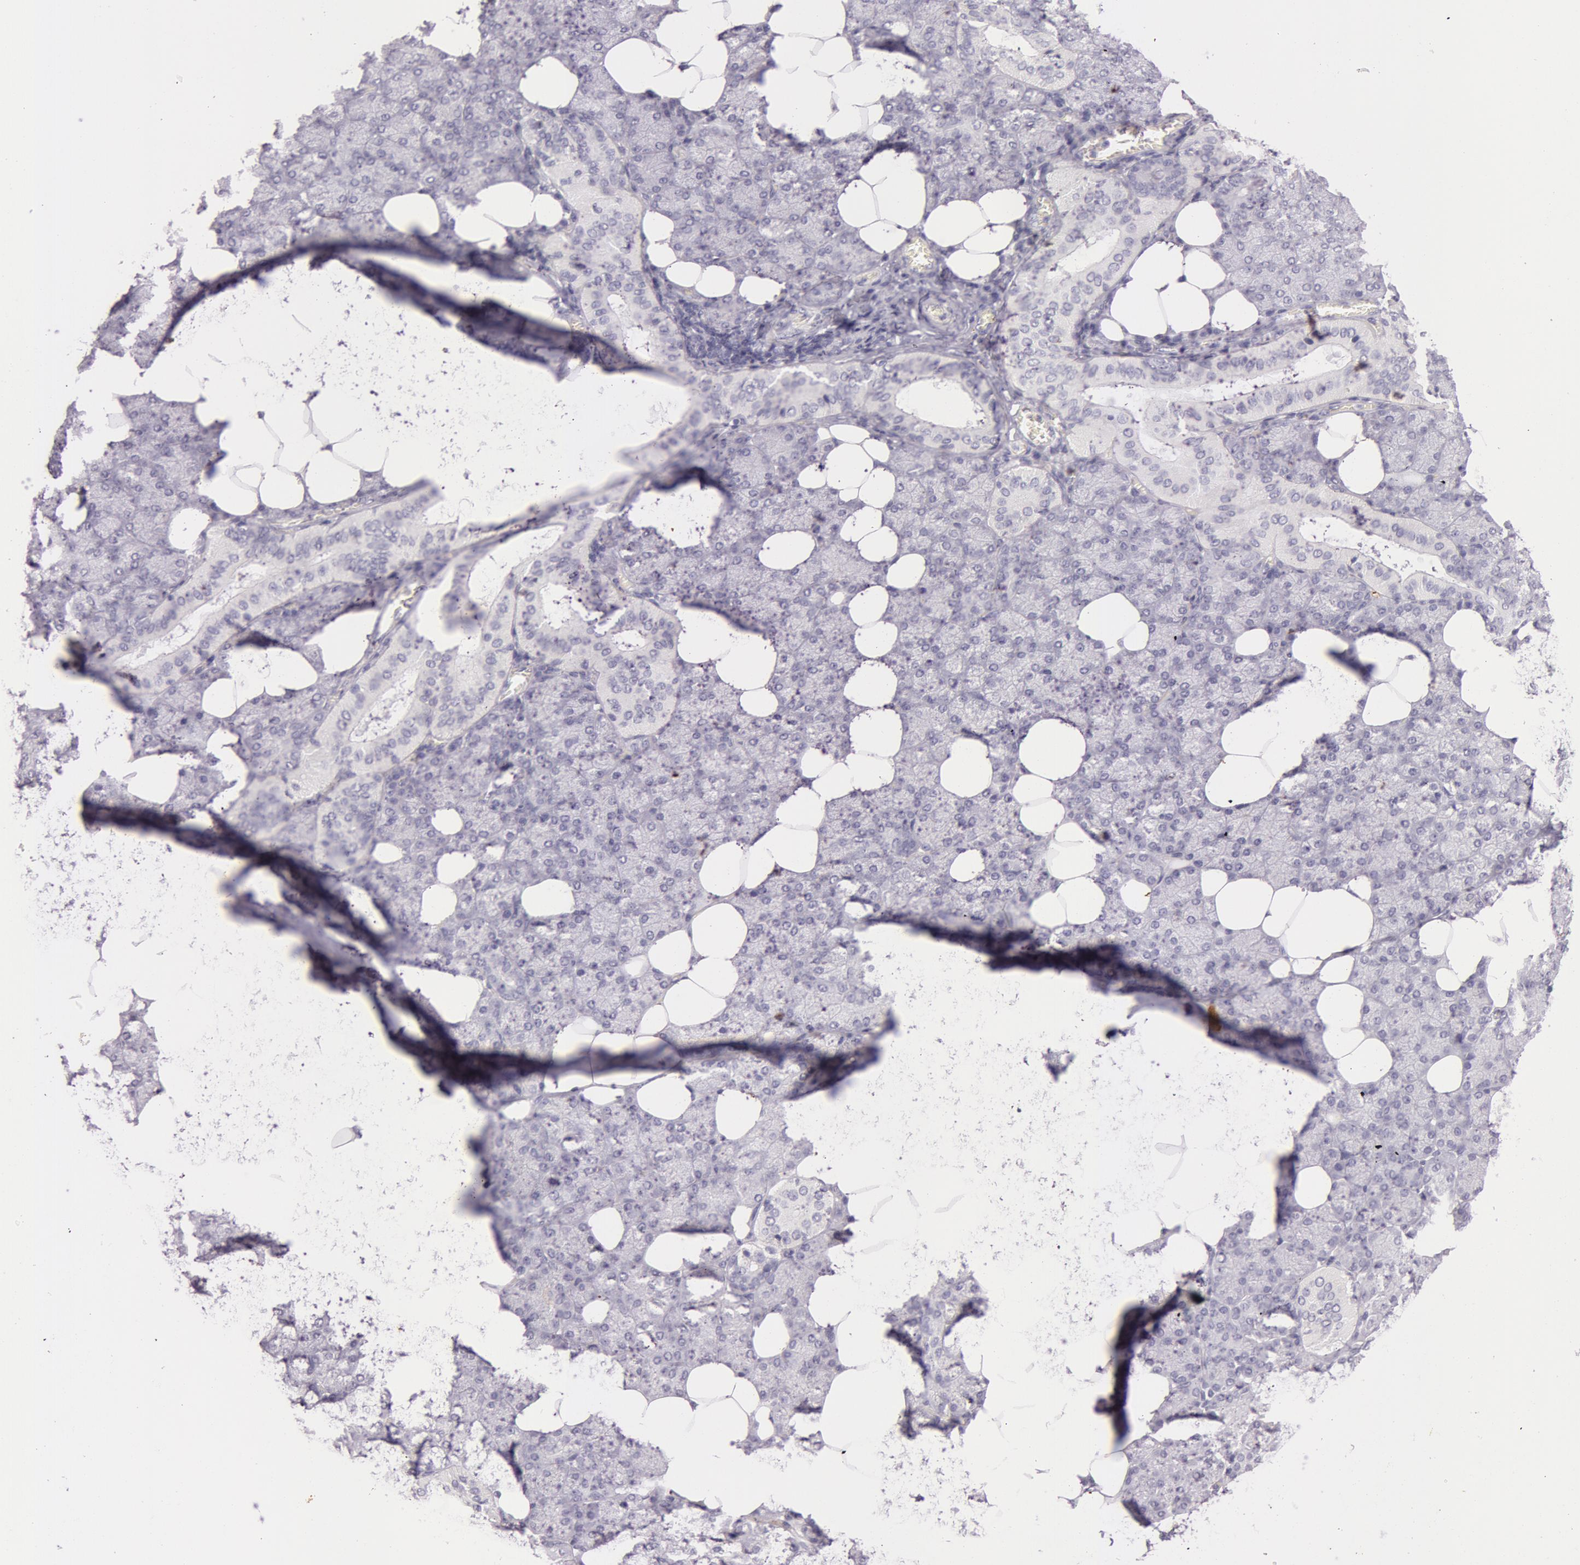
{"staining": {"intensity": "negative", "quantity": "none", "location": "none"}, "tissue": "salivary gland", "cell_type": "Glandular cells", "image_type": "normal", "snomed": [{"axis": "morphology", "description": "Normal tissue, NOS"}, {"axis": "topography", "description": "Lymph node"}, {"axis": "topography", "description": "Salivary gland"}], "caption": "Immunohistochemistry (IHC) image of unremarkable salivary gland stained for a protein (brown), which shows no expression in glandular cells. (IHC, brightfield microscopy, high magnification).", "gene": "C4BPA", "patient": {"sex": "male", "age": 8}}